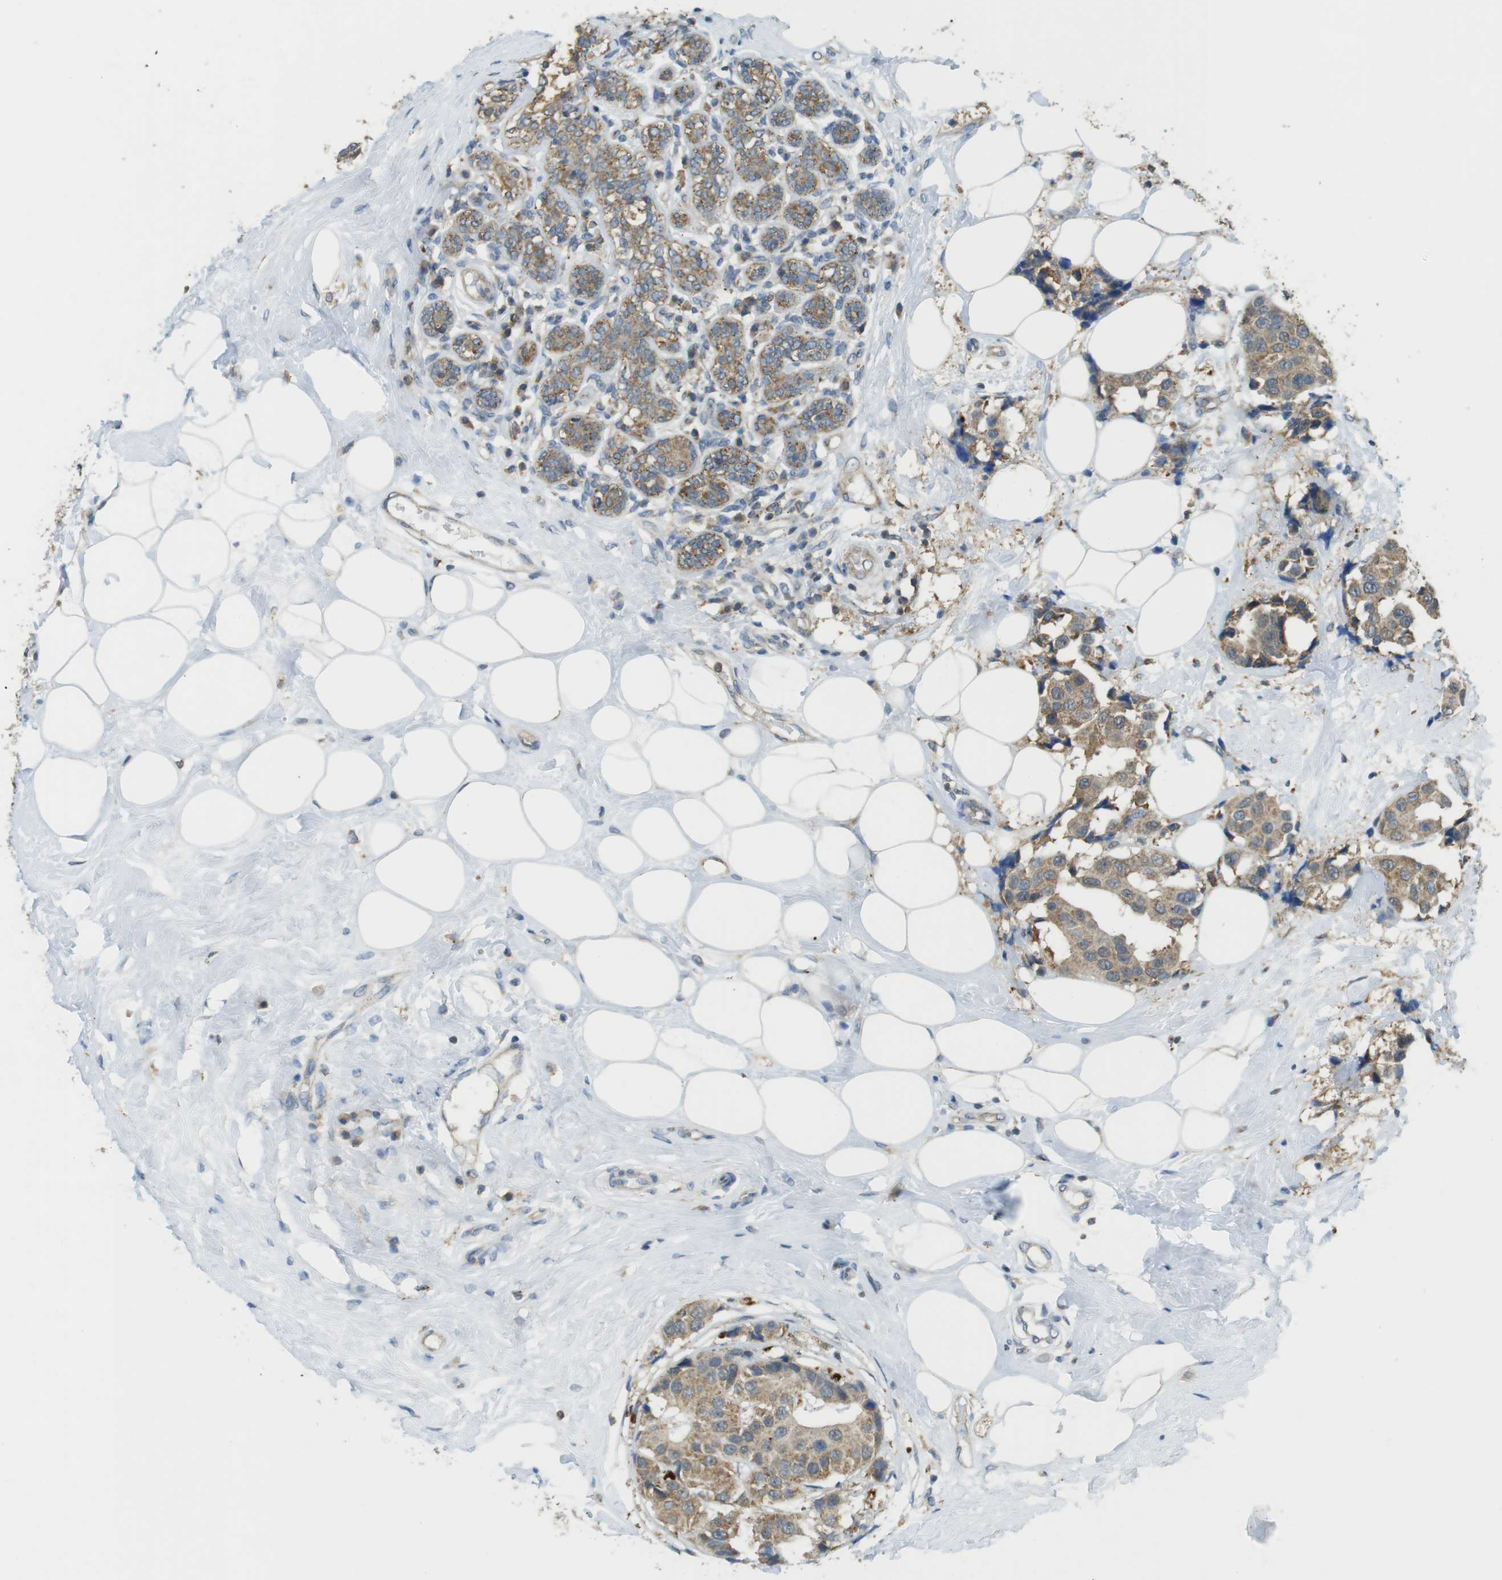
{"staining": {"intensity": "weak", "quantity": ">75%", "location": "cytoplasmic/membranous"}, "tissue": "breast cancer", "cell_type": "Tumor cells", "image_type": "cancer", "snomed": [{"axis": "morphology", "description": "Normal tissue, NOS"}, {"axis": "morphology", "description": "Duct carcinoma"}, {"axis": "topography", "description": "Breast"}], "caption": "Protein analysis of invasive ductal carcinoma (breast) tissue demonstrates weak cytoplasmic/membranous positivity in approximately >75% of tumor cells.", "gene": "BRI3BP", "patient": {"sex": "female", "age": 39}}